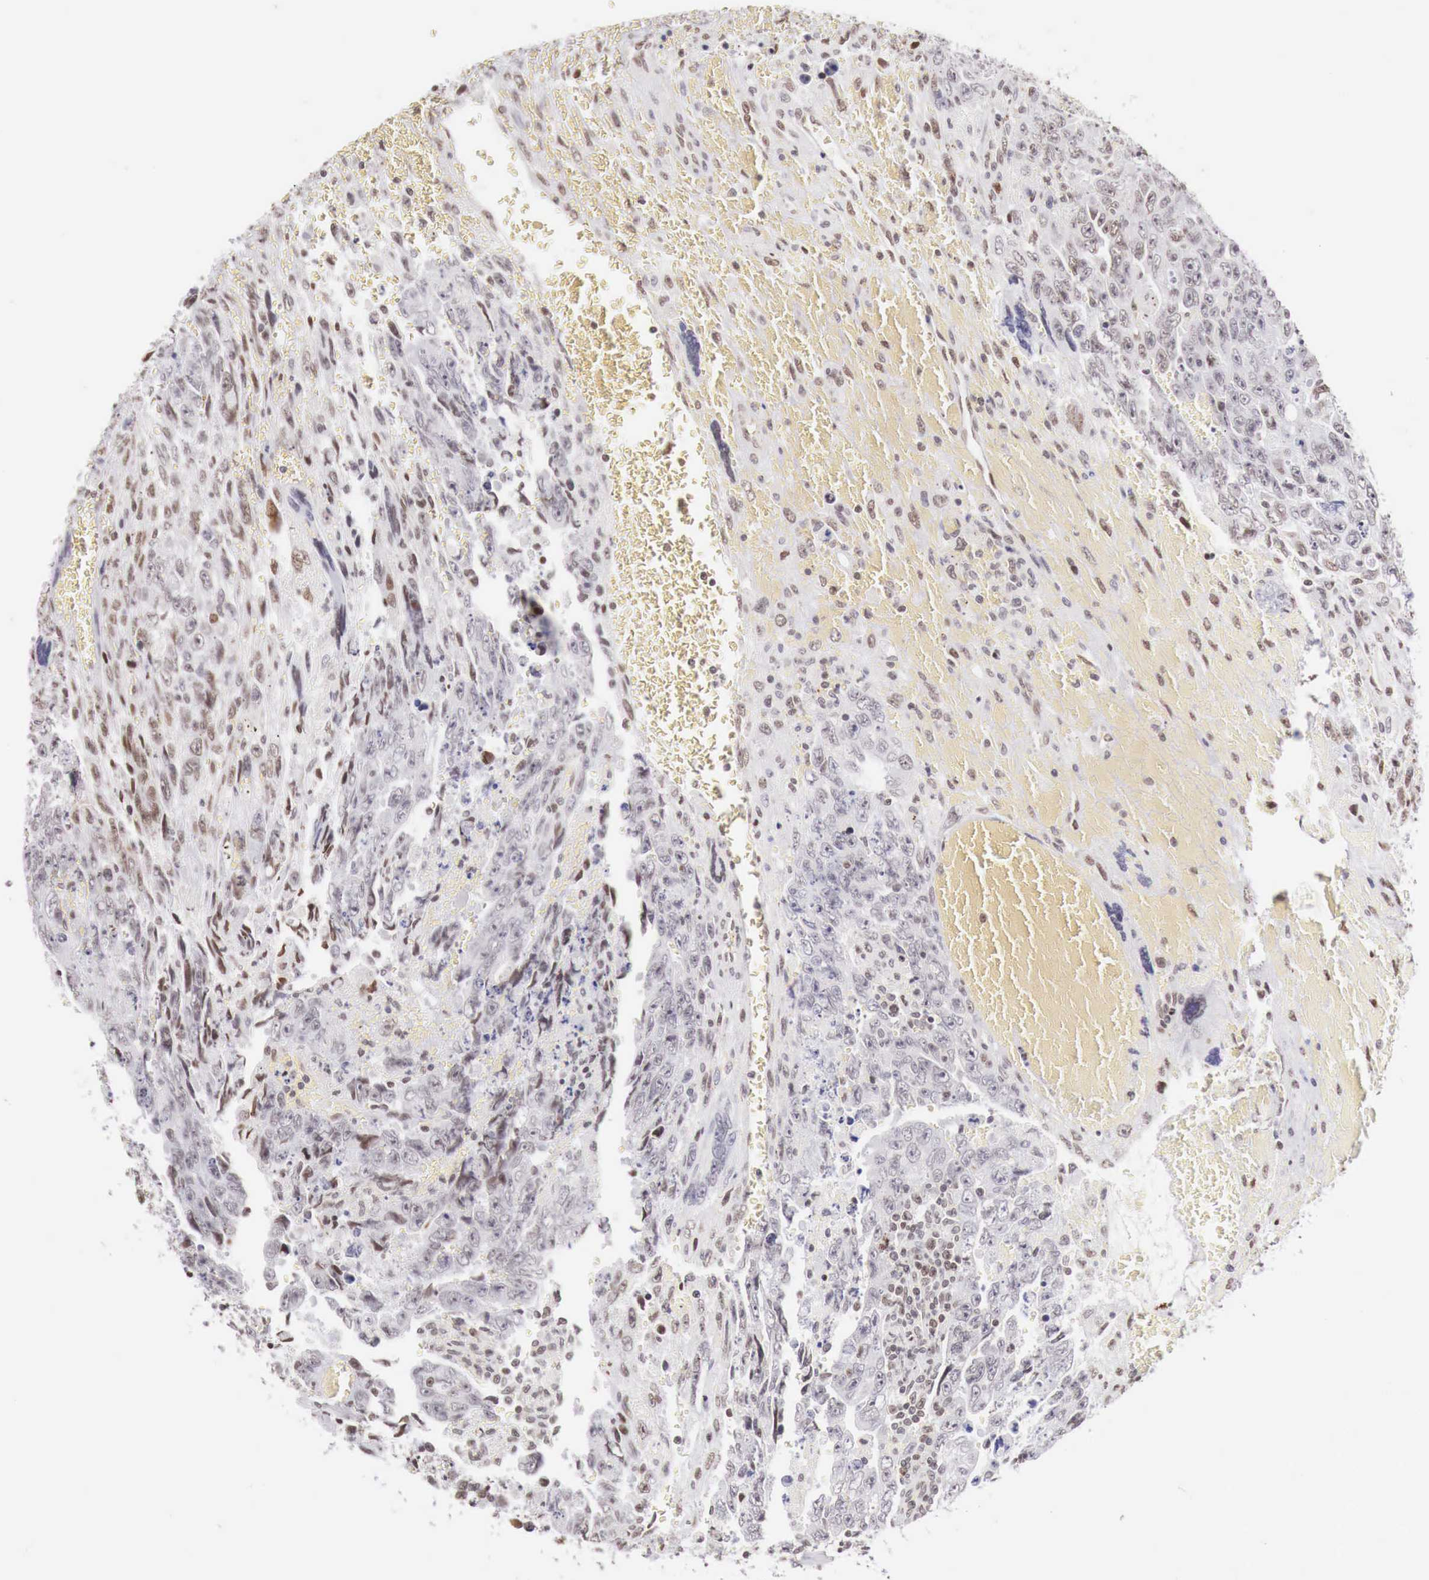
{"staining": {"intensity": "weak", "quantity": "<25%", "location": "nuclear"}, "tissue": "testis cancer", "cell_type": "Tumor cells", "image_type": "cancer", "snomed": [{"axis": "morphology", "description": "Carcinoma, Embryonal, NOS"}, {"axis": "topography", "description": "Testis"}], "caption": "A photomicrograph of human testis embryonal carcinoma is negative for staining in tumor cells.", "gene": "PHF14", "patient": {"sex": "male", "age": 28}}